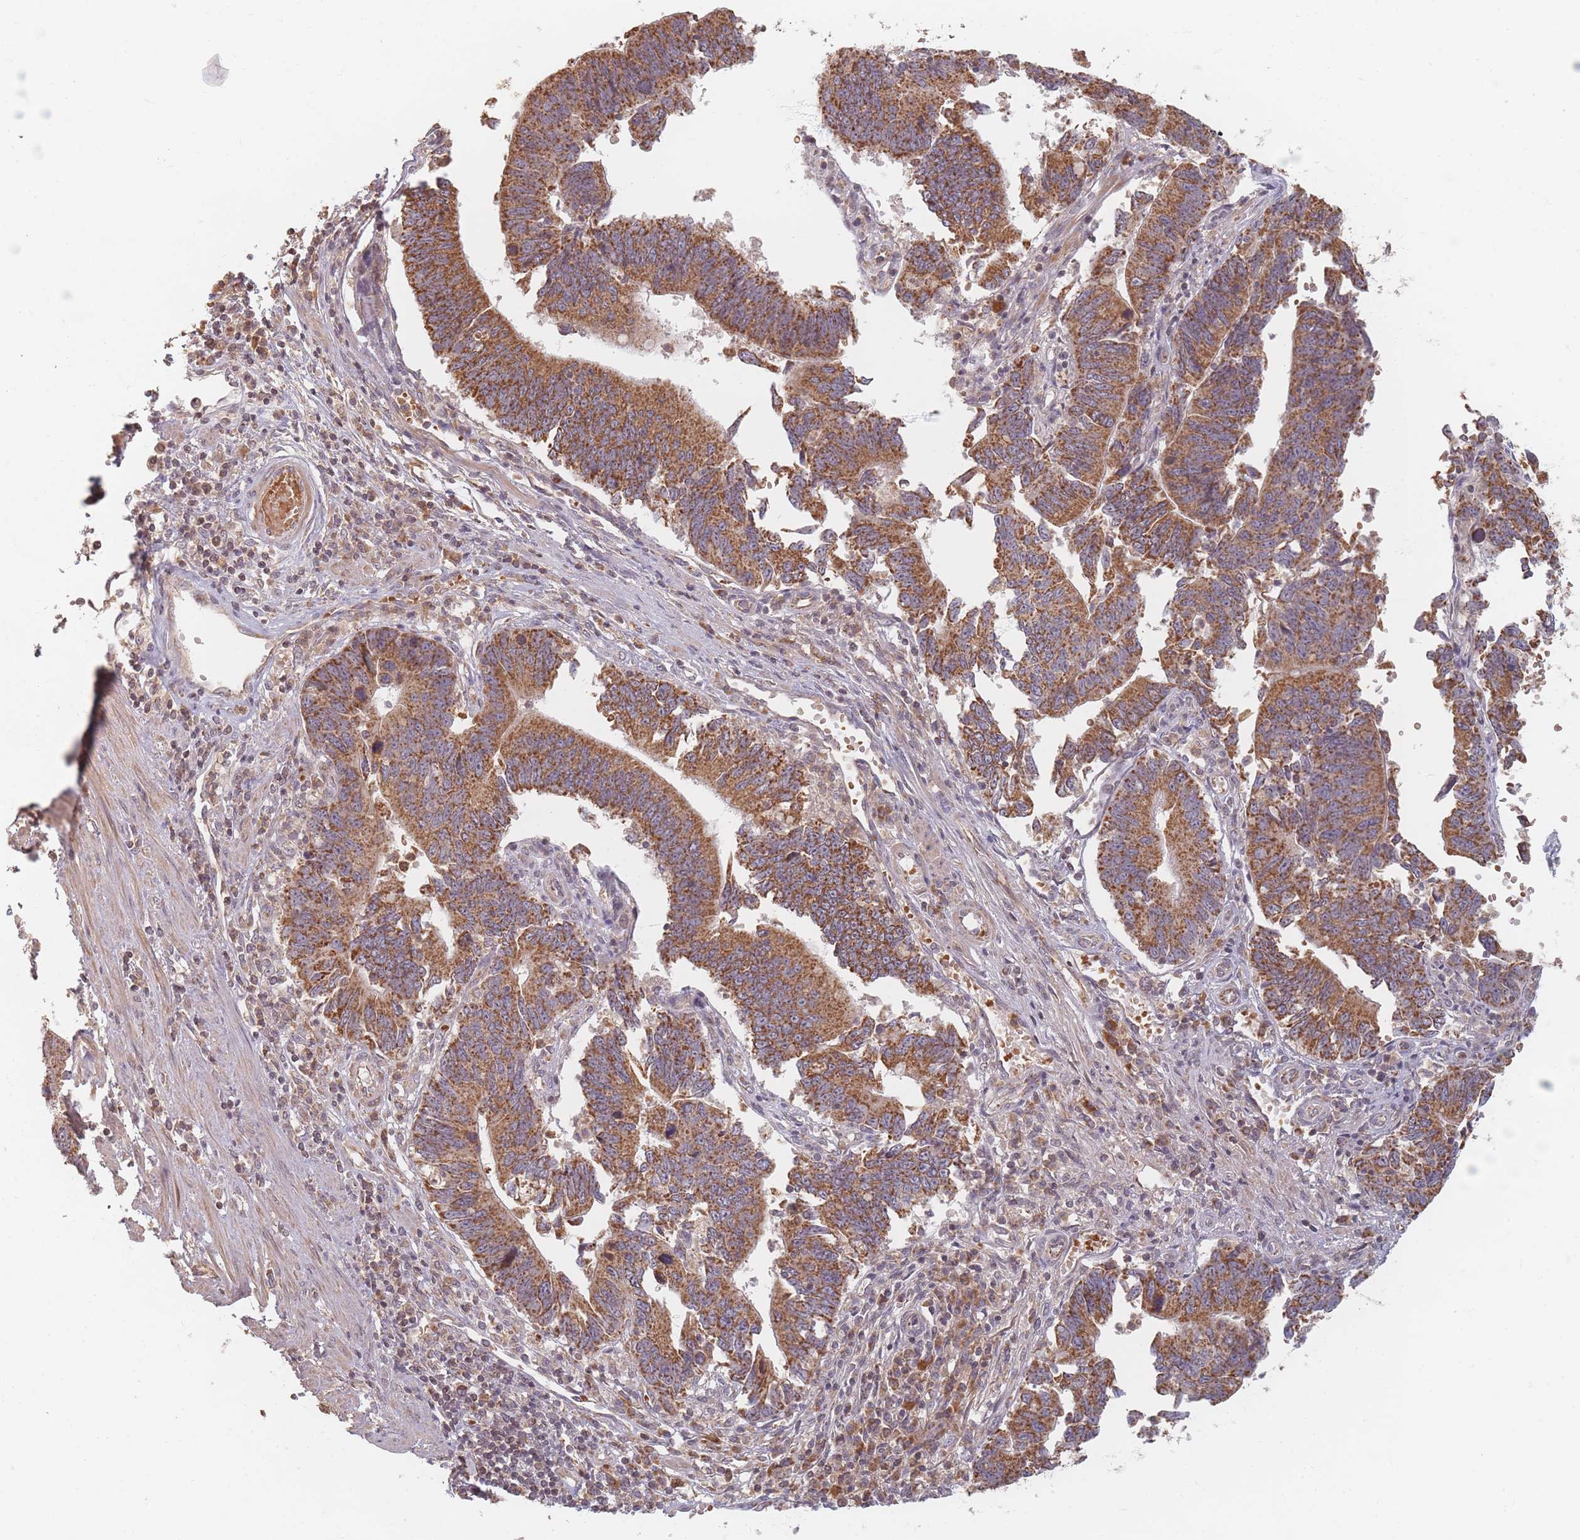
{"staining": {"intensity": "strong", "quantity": ">75%", "location": "cytoplasmic/membranous"}, "tissue": "stomach cancer", "cell_type": "Tumor cells", "image_type": "cancer", "snomed": [{"axis": "morphology", "description": "Adenocarcinoma, NOS"}, {"axis": "topography", "description": "Stomach"}], "caption": "This is an image of immunohistochemistry (IHC) staining of stomach cancer (adenocarcinoma), which shows strong positivity in the cytoplasmic/membranous of tumor cells.", "gene": "OR2M4", "patient": {"sex": "male", "age": 59}}